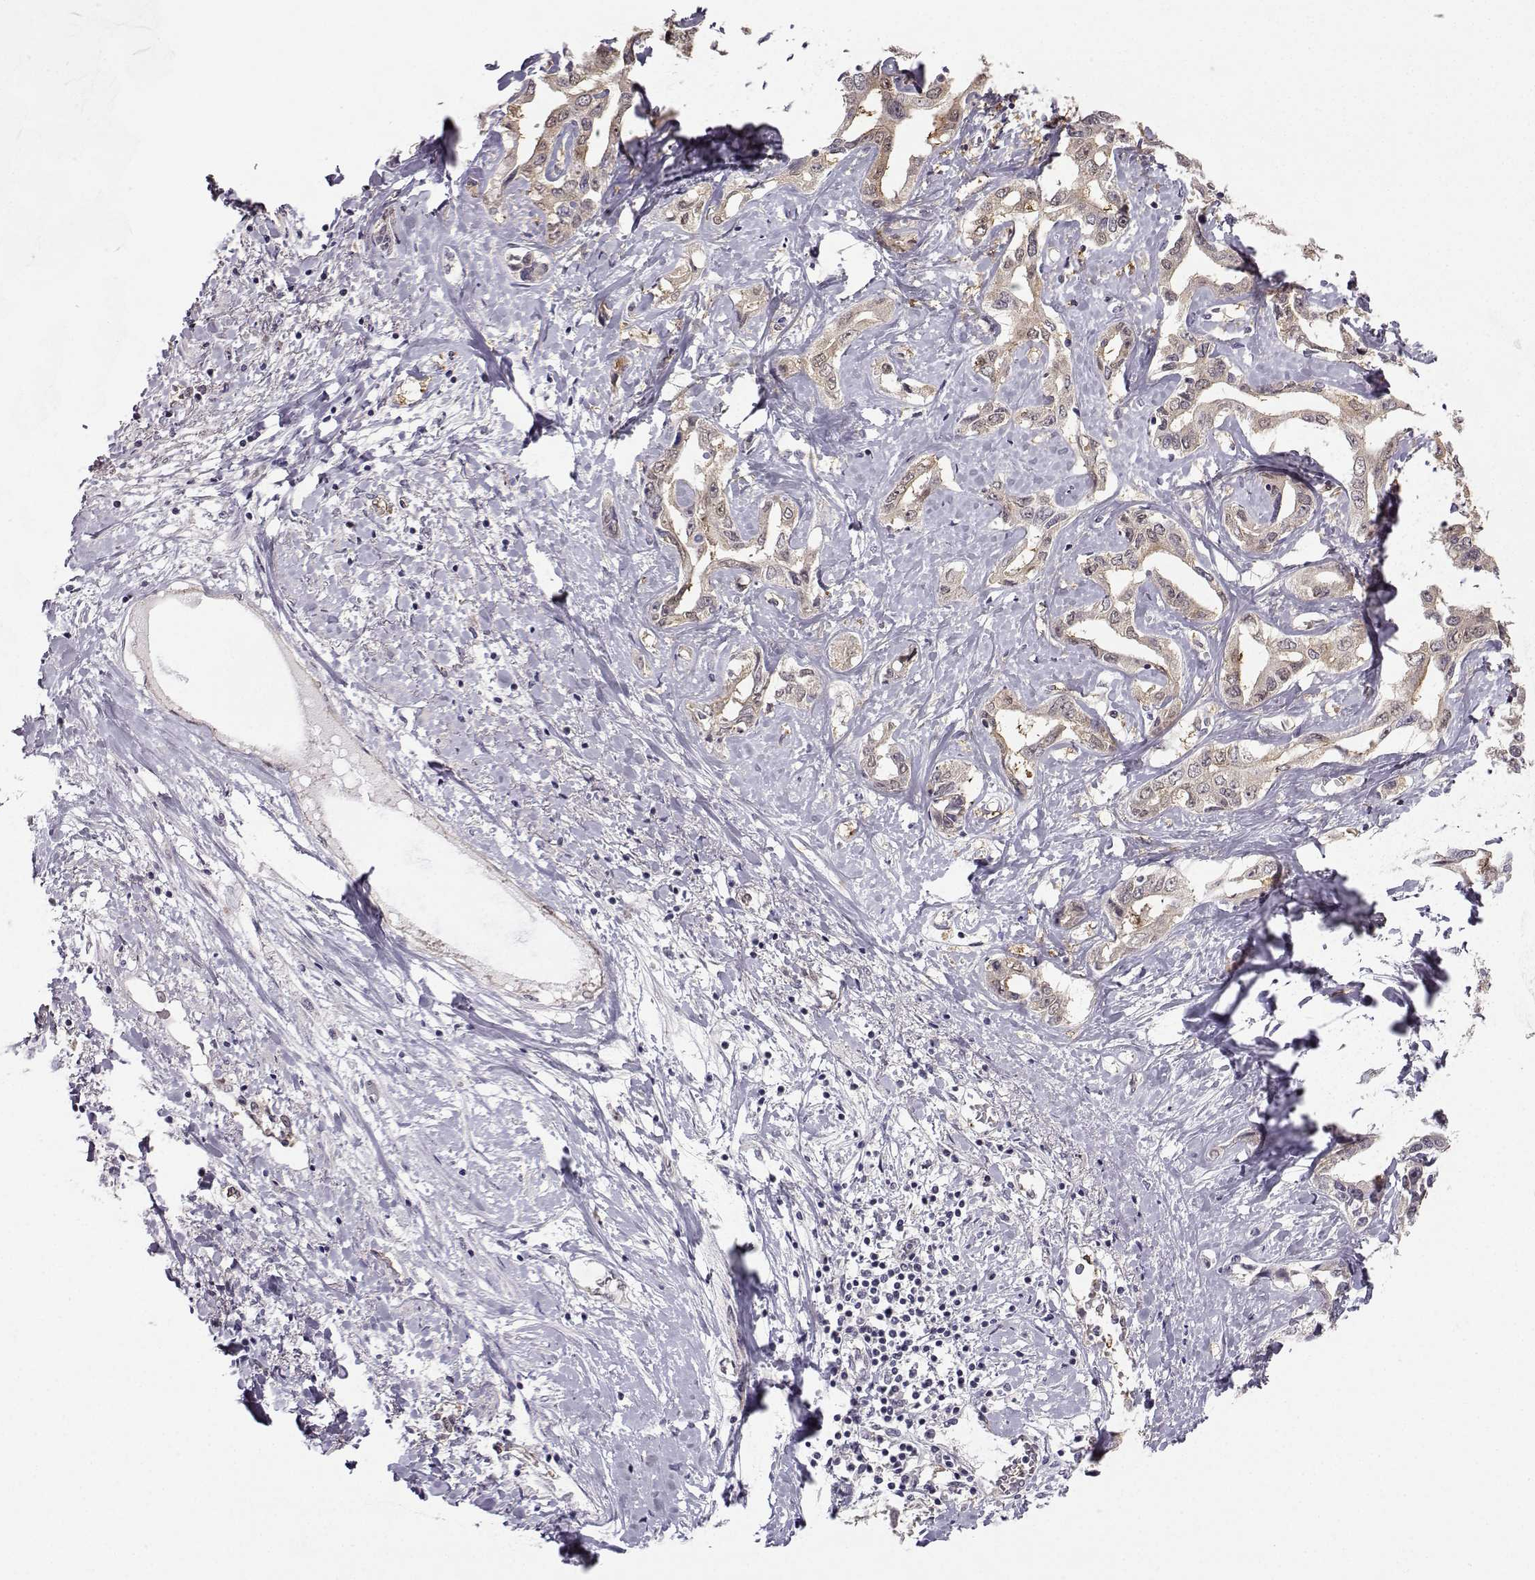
{"staining": {"intensity": "weak", "quantity": ">75%", "location": "cytoplasmic/membranous"}, "tissue": "liver cancer", "cell_type": "Tumor cells", "image_type": "cancer", "snomed": [{"axis": "morphology", "description": "Cholangiocarcinoma"}, {"axis": "topography", "description": "Liver"}], "caption": "Immunohistochemical staining of human cholangiocarcinoma (liver) shows weak cytoplasmic/membranous protein positivity in about >75% of tumor cells. (DAB (3,3'-diaminobenzidine) IHC, brown staining for protein, blue staining for nuclei).", "gene": "NQO1", "patient": {"sex": "male", "age": 59}}